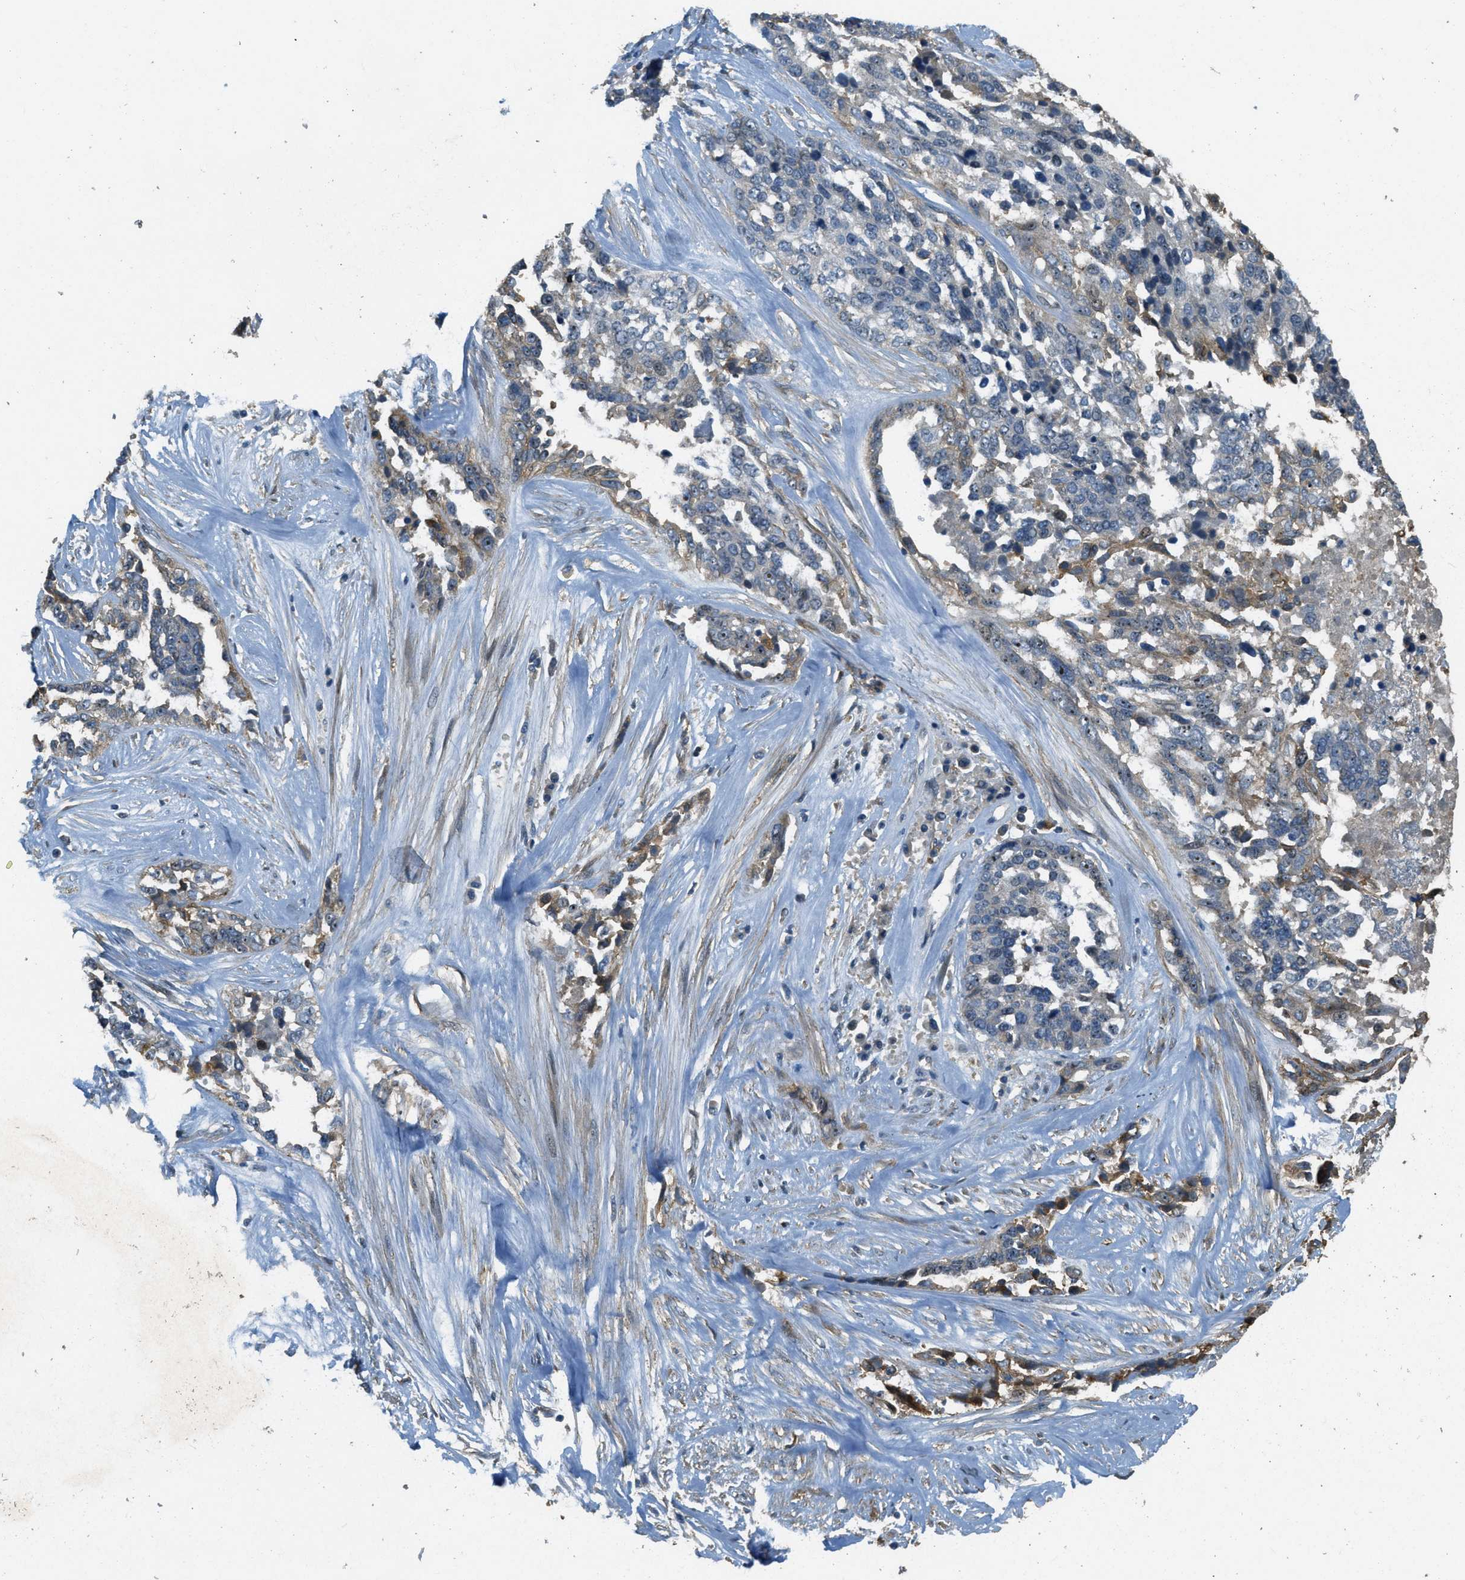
{"staining": {"intensity": "moderate", "quantity": "25%-75%", "location": "nuclear"}, "tissue": "ovarian cancer", "cell_type": "Tumor cells", "image_type": "cancer", "snomed": [{"axis": "morphology", "description": "Cystadenocarcinoma, serous, NOS"}, {"axis": "topography", "description": "Ovary"}], "caption": "The immunohistochemical stain labels moderate nuclear staining in tumor cells of ovarian cancer tissue.", "gene": "OSMR", "patient": {"sex": "female", "age": 44}}